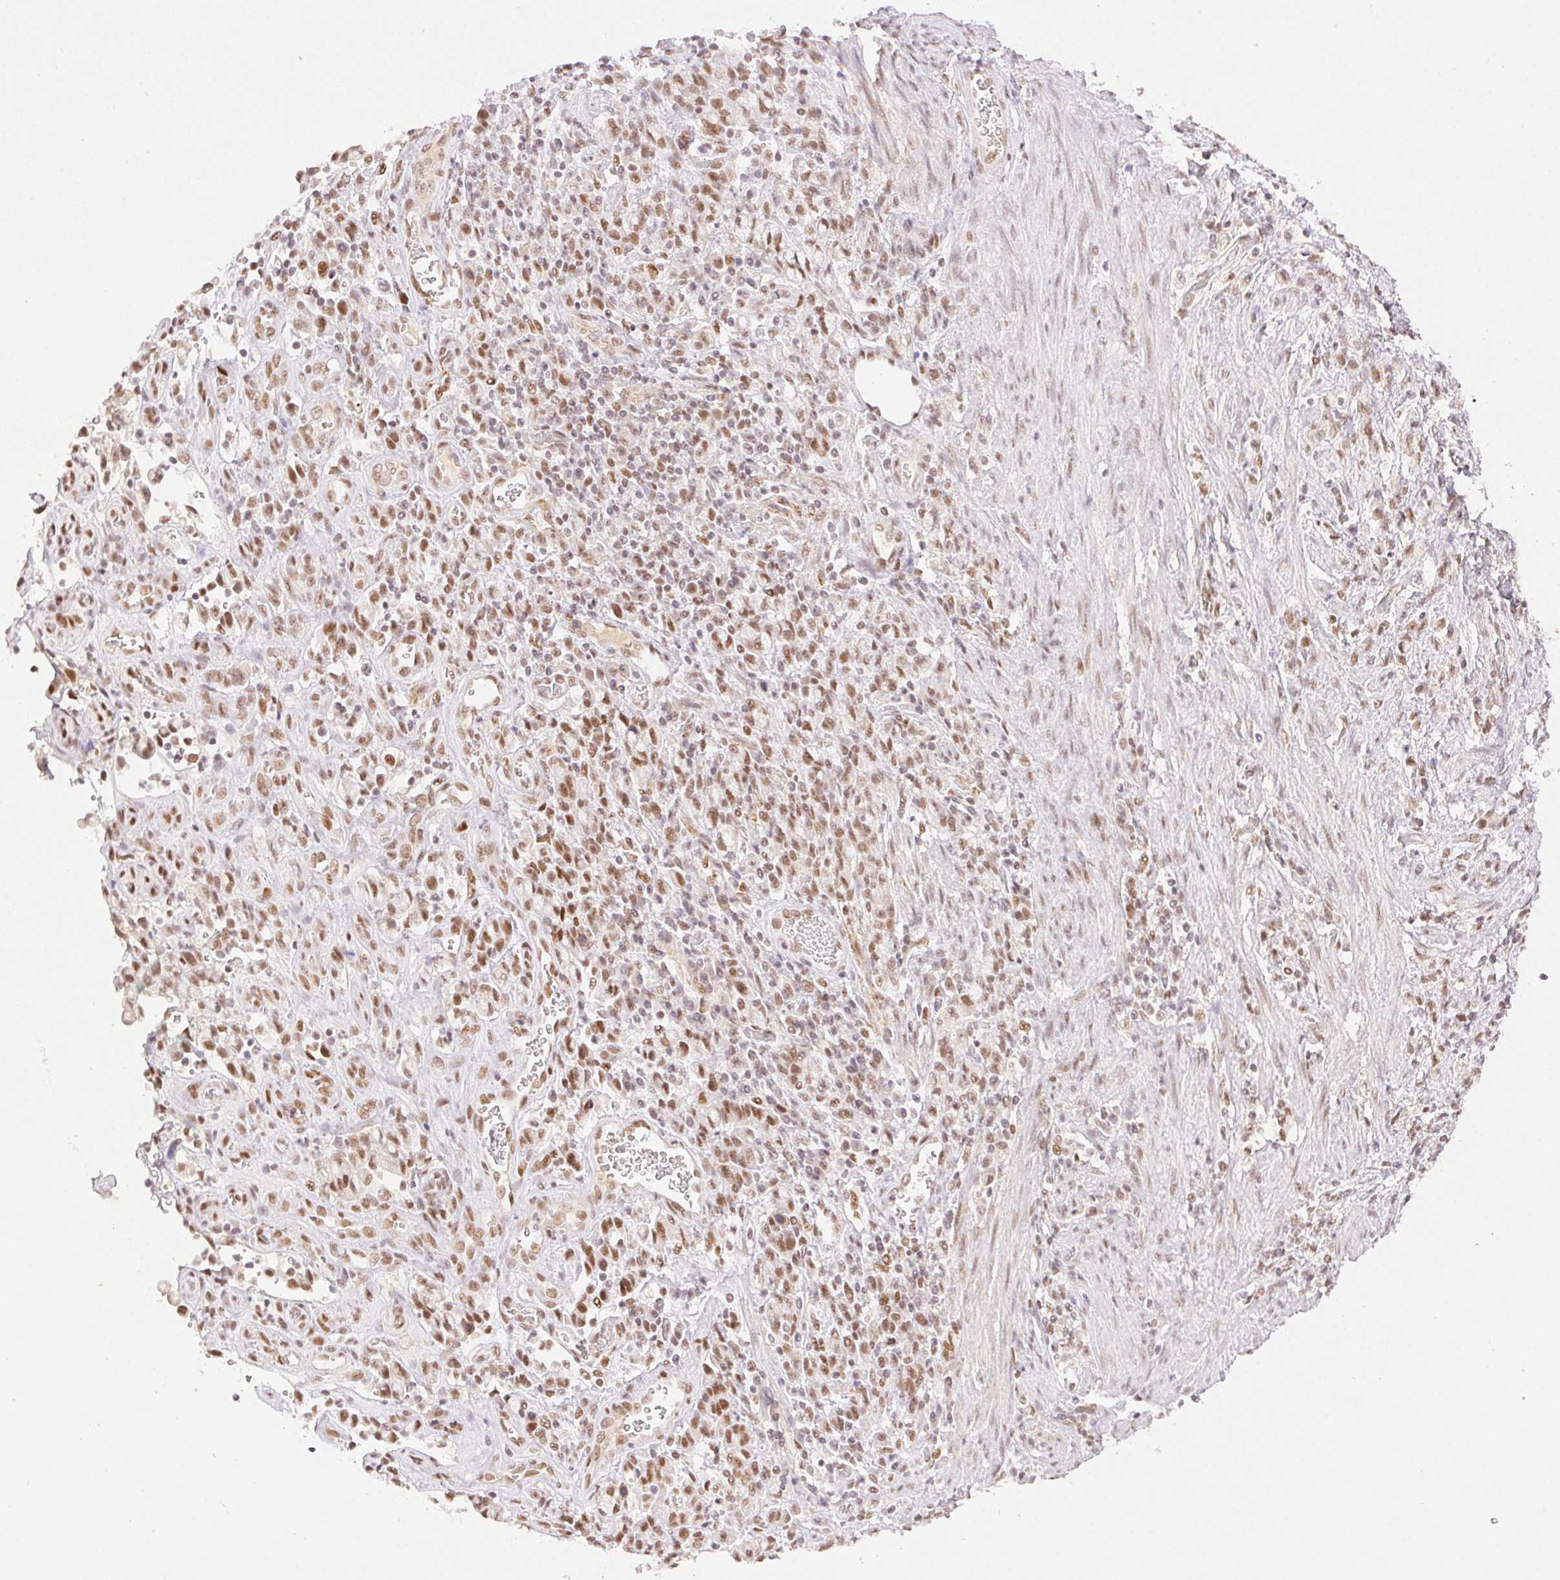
{"staining": {"intensity": "moderate", "quantity": ">75%", "location": "nuclear"}, "tissue": "stomach cancer", "cell_type": "Tumor cells", "image_type": "cancer", "snomed": [{"axis": "morphology", "description": "Adenocarcinoma, NOS"}, {"axis": "topography", "description": "Stomach"}], "caption": "Immunohistochemical staining of human adenocarcinoma (stomach) reveals medium levels of moderate nuclear positivity in about >75% of tumor cells.", "gene": "H2AZ2", "patient": {"sex": "male", "age": 77}}